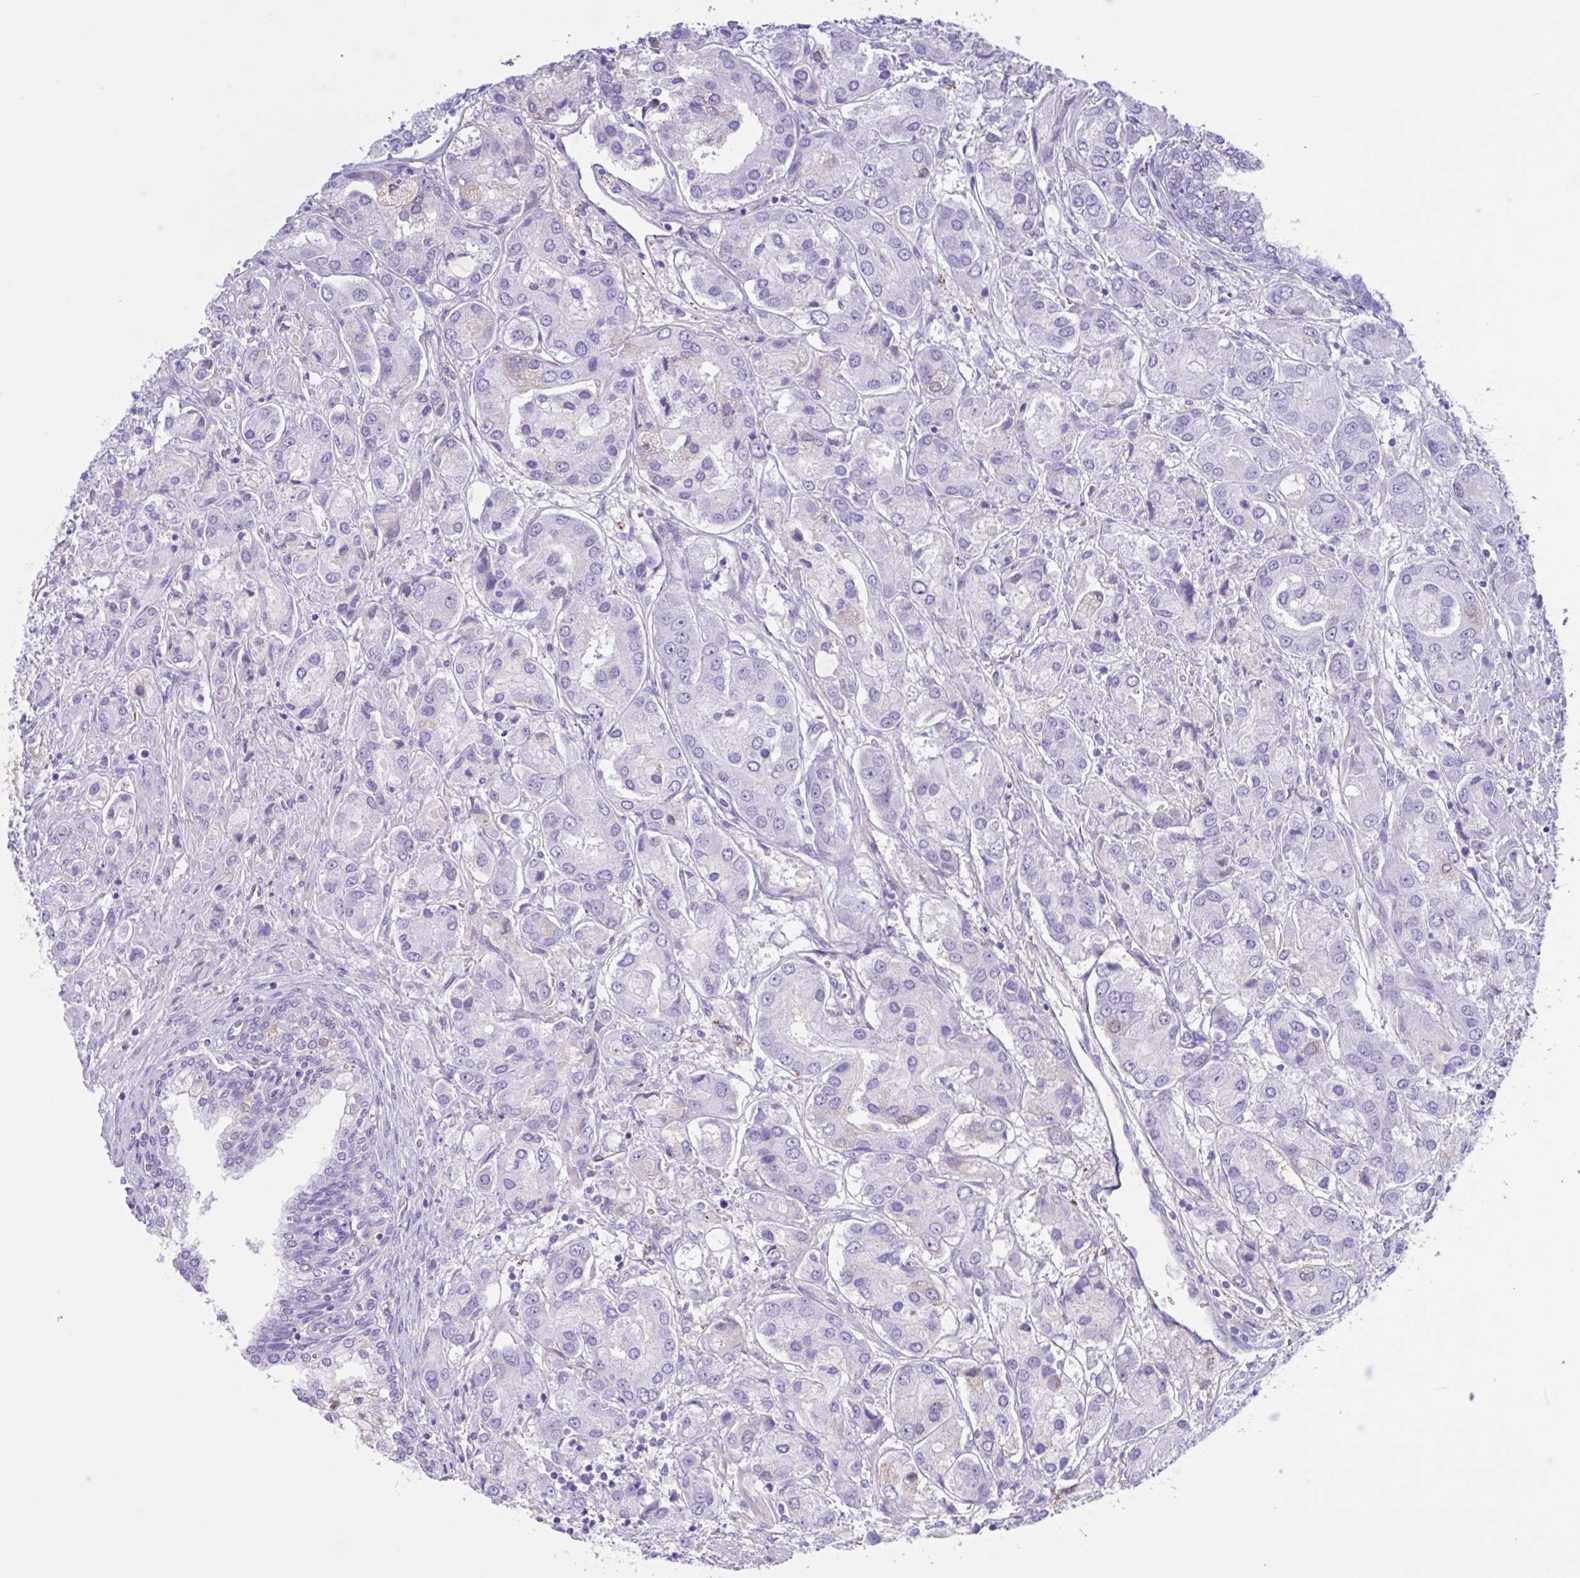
{"staining": {"intensity": "negative", "quantity": "none", "location": "none"}, "tissue": "prostate cancer", "cell_type": "Tumor cells", "image_type": "cancer", "snomed": [{"axis": "morphology", "description": "Adenocarcinoma, High grade"}, {"axis": "topography", "description": "Prostate"}], "caption": "Tumor cells show no significant positivity in prostate cancer (adenocarcinoma (high-grade)).", "gene": "LARGE2", "patient": {"sex": "male", "age": 67}}